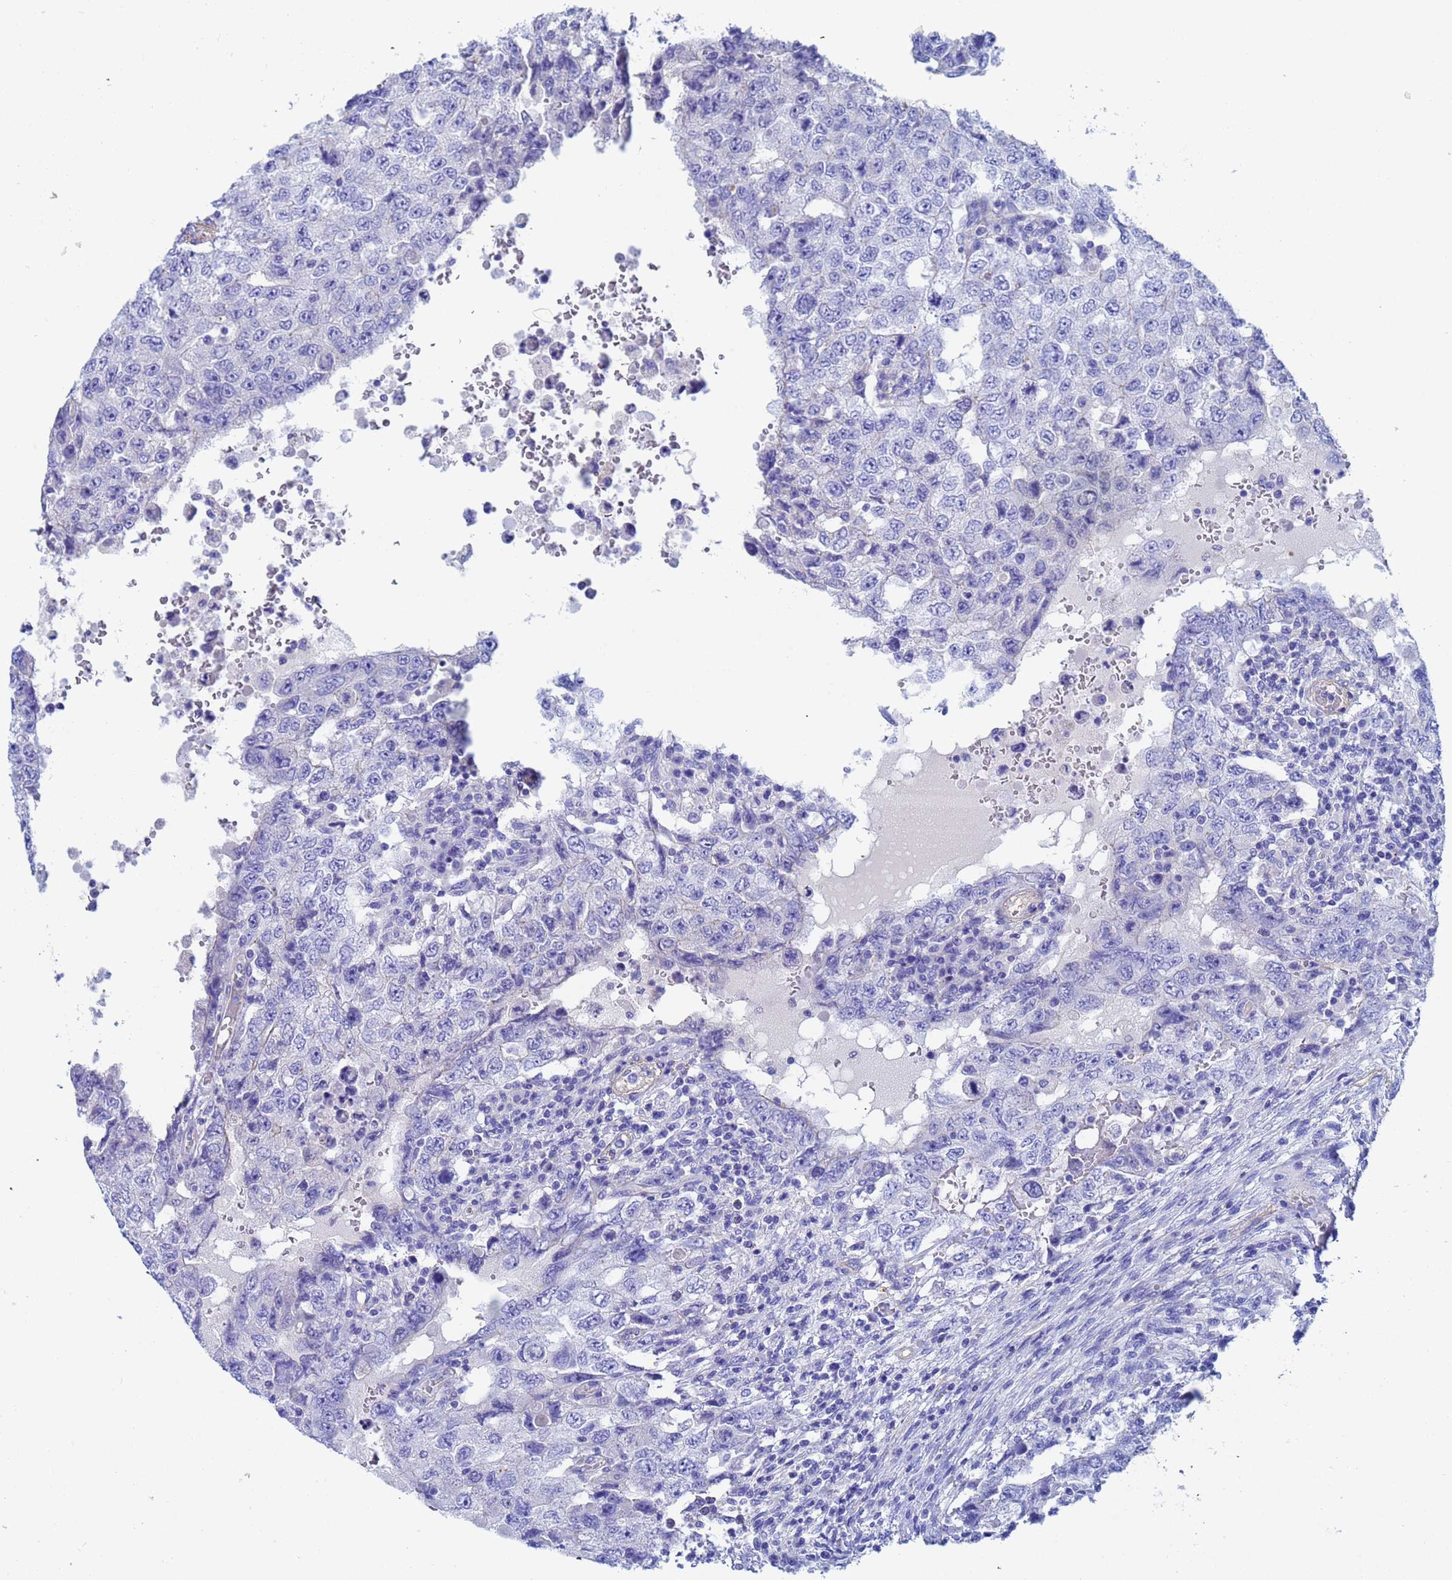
{"staining": {"intensity": "negative", "quantity": "none", "location": "none"}, "tissue": "testis cancer", "cell_type": "Tumor cells", "image_type": "cancer", "snomed": [{"axis": "morphology", "description": "Carcinoma, Embryonal, NOS"}, {"axis": "topography", "description": "Testis"}], "caption": "This is an immunohistochemistry photomicrograph of human testis cancer (embryonal carcinoma). There is no positivity in tumor cells.", "gene": "CST4", "patient": {"sex": "male", "age": 26}}